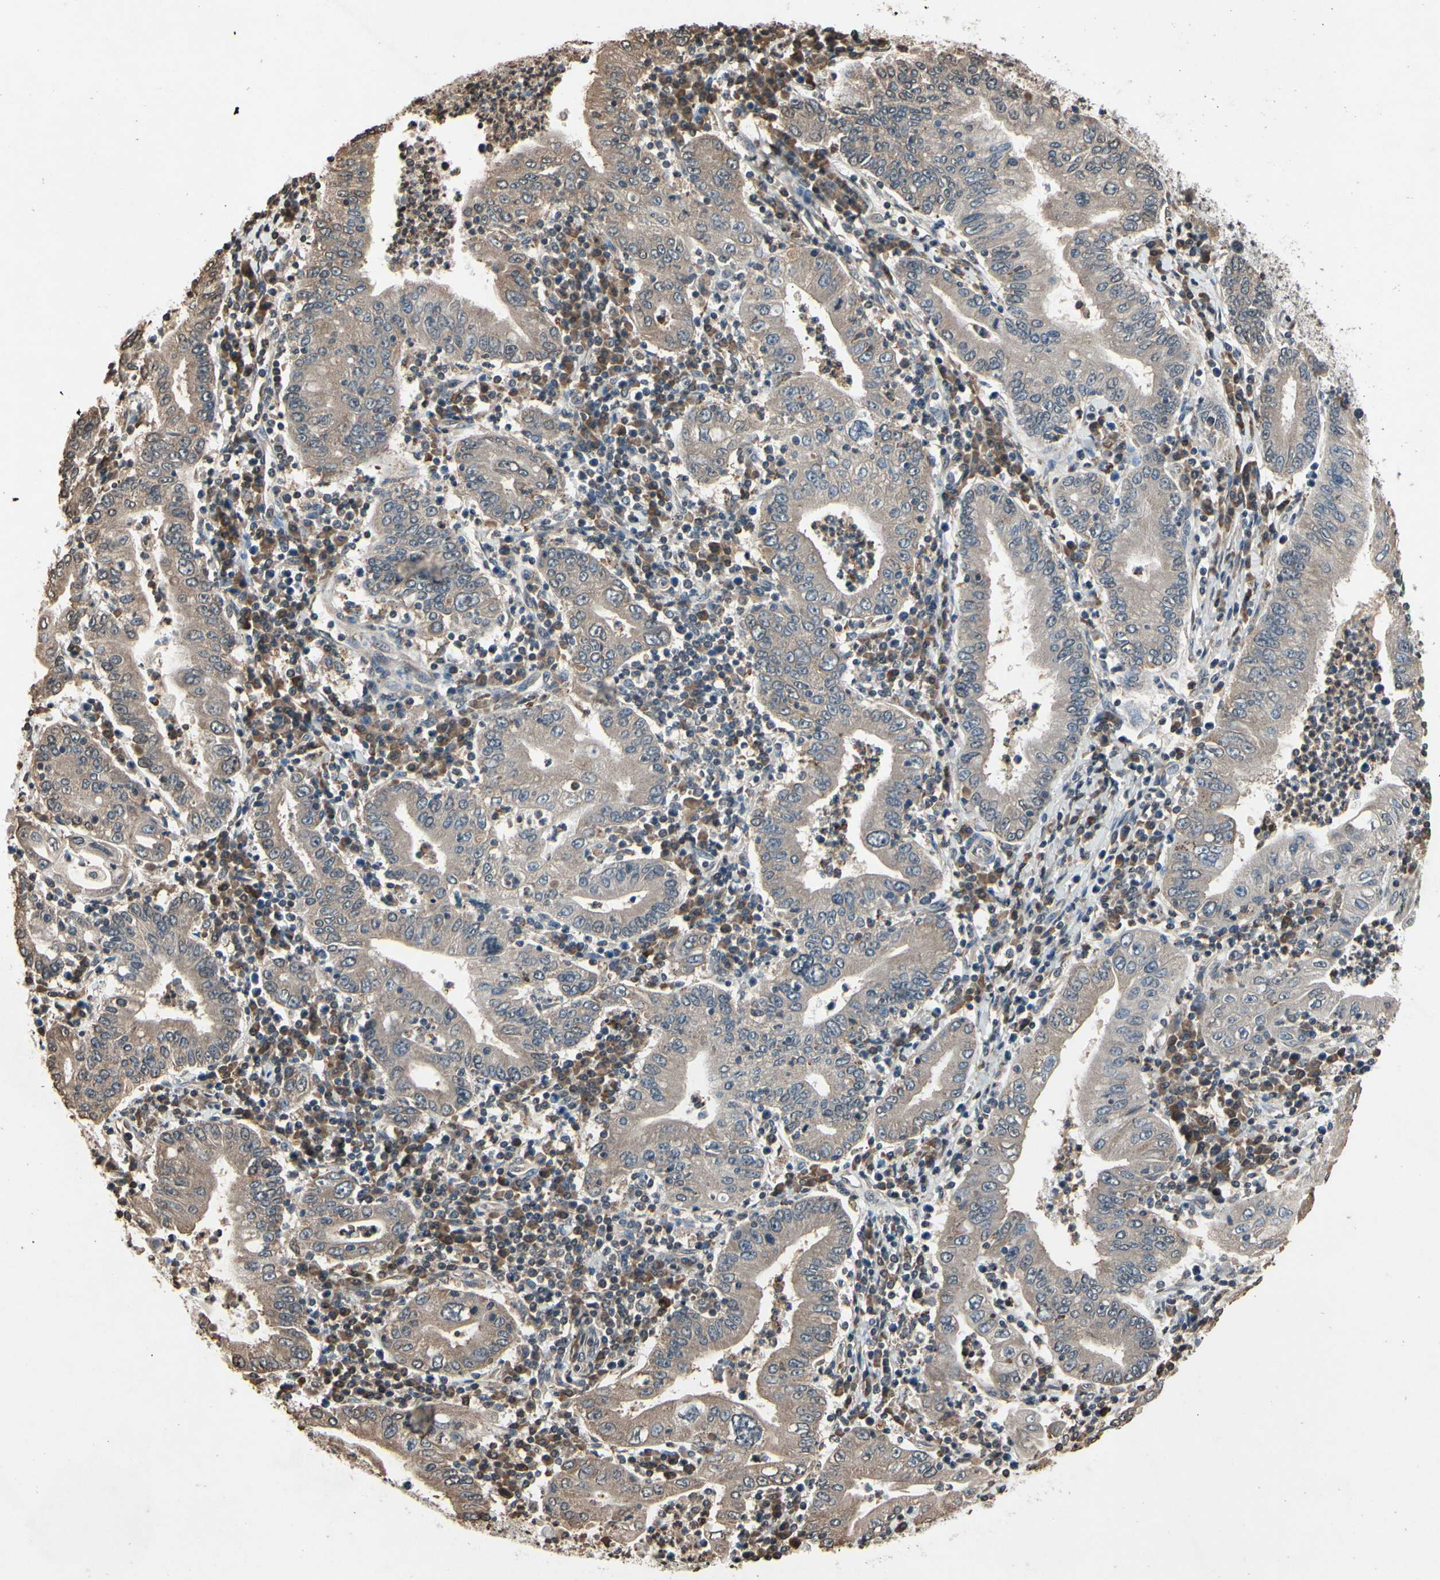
{"staining": {"intensity": "negative", "quantity": "none", "location": "none"}, "tissue": "stomach cancer", "cell_type": "Tumor cells", "image_type": "cancer", "snomed": [{"axis": "morphology", "description": "Normal tissue, NOS"}, {"axis": "morphology", "description": "Adenocarcinoma, NOS"}, {"axis": "topography", "description": "Esophagus"}, {"axis": "topography", "description": "Stomach, upper"}, {"axis": "topography", "description": "Peripheral nerve tissue"}], "caption": "Immunohistochemistry (IHC) of stomach adenocarcinoma demonstrates no staining in tumor cells.", "gene": "HIPK2", "patient": {"sex": "male", "age": 62}}